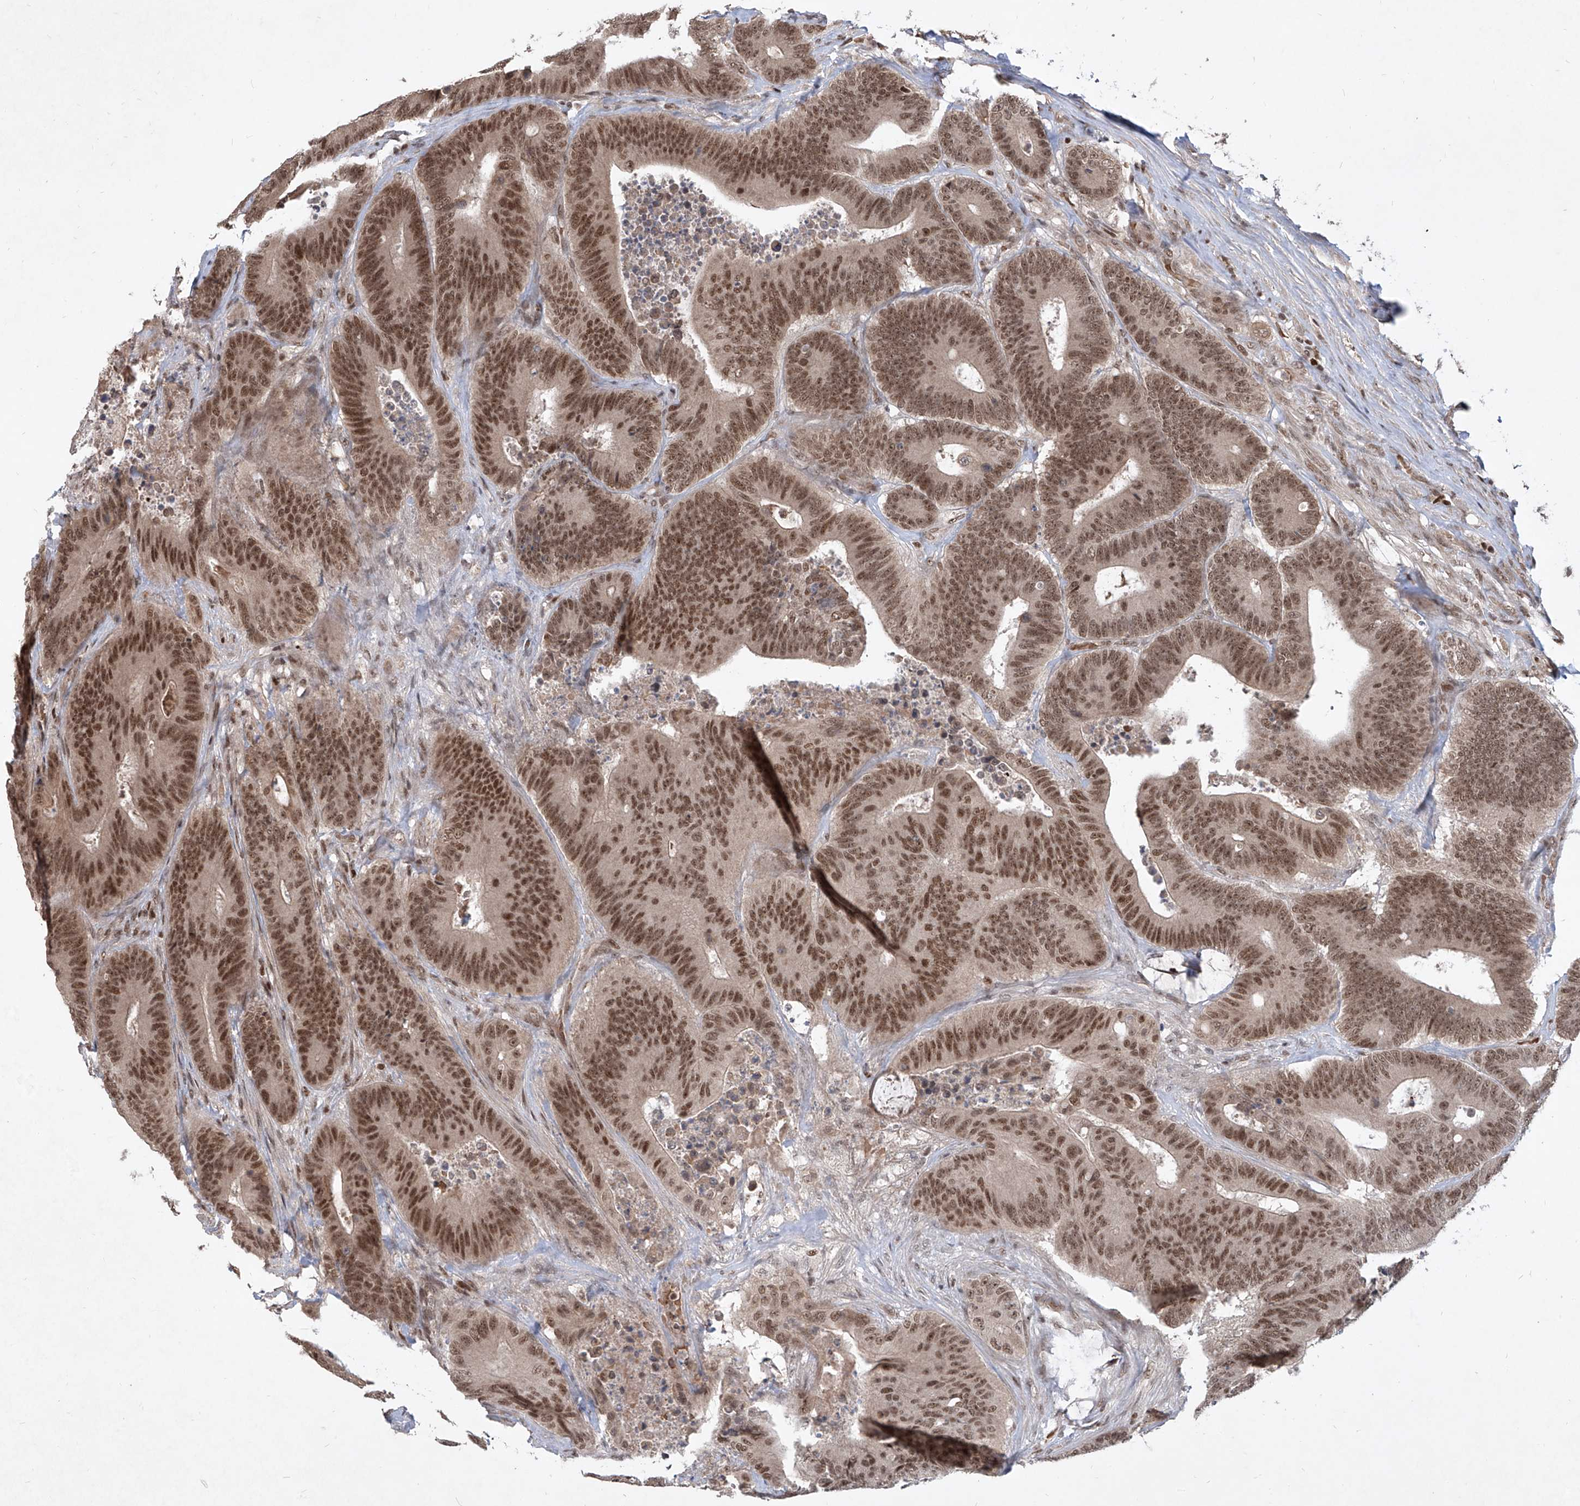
{"staining": {"intensity": "moderate", "quantity": ">75%", "location": "nuclear"}, "tissue": "colorectal cancer", "cell_type": "Tumor cells", "image_type": "cancer", "snomed": [{"axis": "morphology", "description": "Adenocarcinoma, NOS"}, {"axis": "topography", "description": "Colon"}], "caption": "Colorectal cancer (adenocarcinoma) tissue reveals moderate nuclear expression in about >75% of tumor cells, visualized by immunohistochemistry.", "gene": "IRF2", "patient": {"sex": "male", "age": 83}}